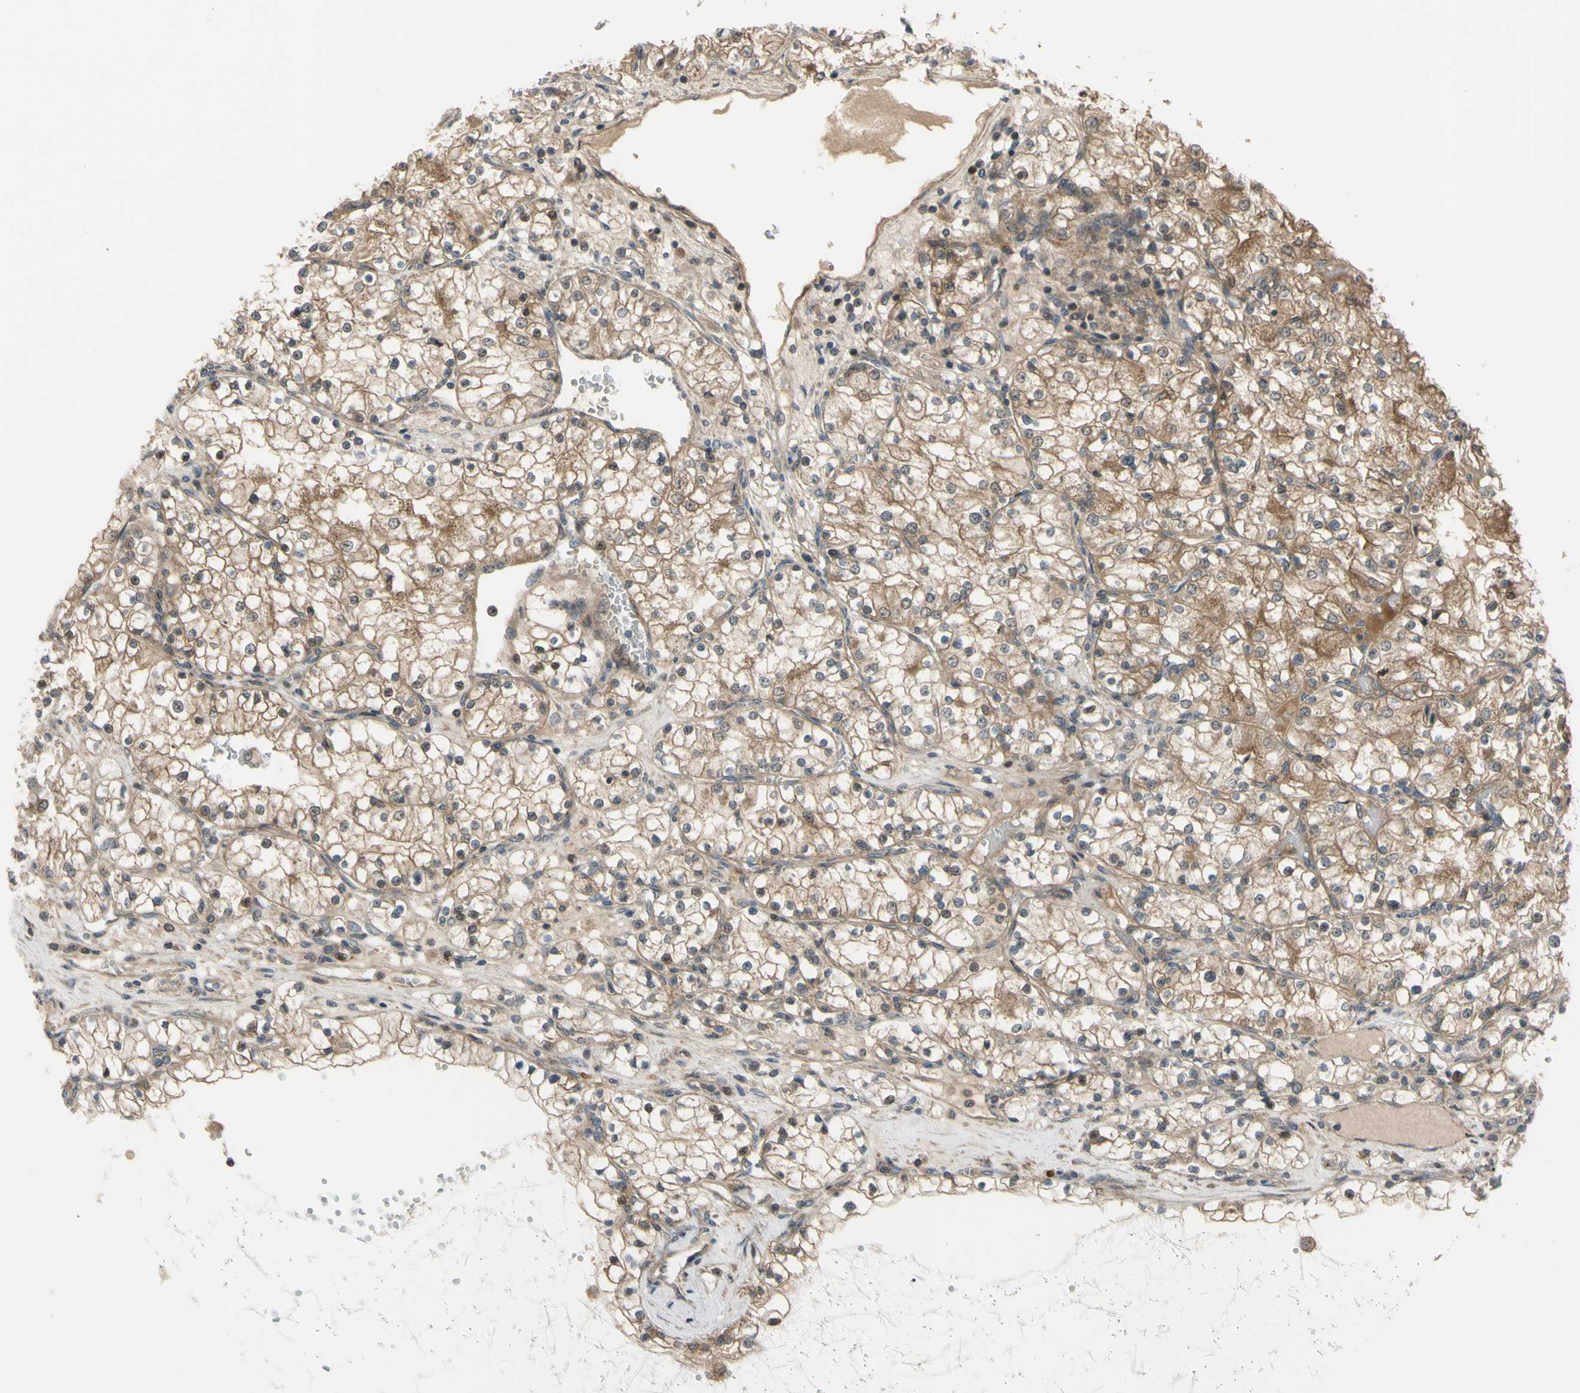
{"staining": {"intensity": "weak", "quantity": ">75%", "location": "cytoplasmic/membranous"}, "tissue": "renal cancer", "cell_type": "Tumor cells", "image_type": "cancer", "snomed": [{"axis": "morphology", "description": "Adenocarcinoma, NOS"}, {"axis": "topography", "description": "Kidney"}], "caption": "DAB immunohistochemical staining of human adenocarcinoma (renal) demonstrates weak cytoplasmic/membranous protein staining in about >75% of tumor cells. (Brightfield microscopy of DAB IHC at high magnification).", "gene": "FLII", "patient": {"sex": "male", "age": 68}}